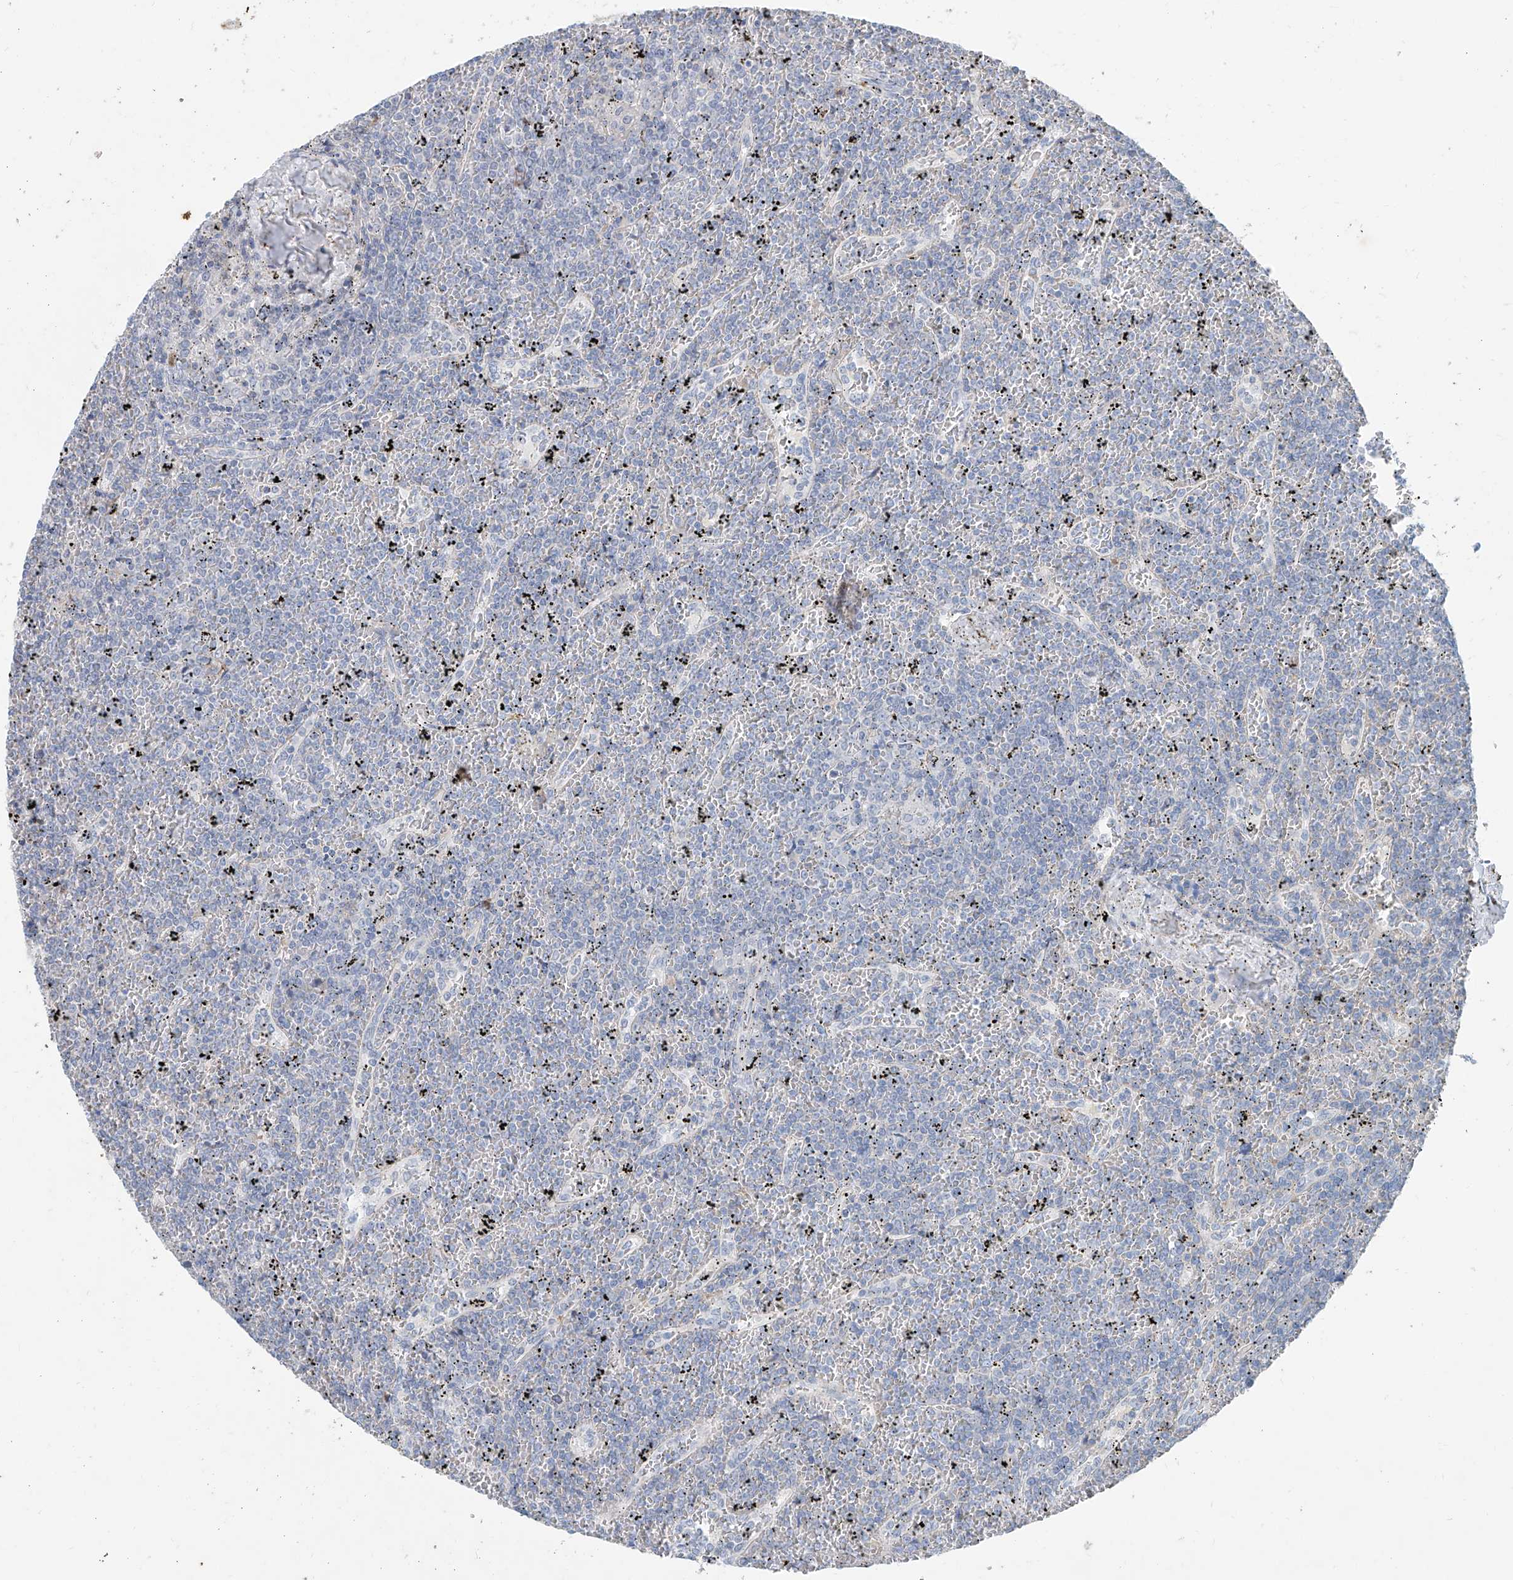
{"staining": {"intensity": "negative", "quantity": "none", "location": "none"}, "tissue": "lymphoma", "cell_type": "Tumor cells", "image_type": "cancer", "snomed": [{"axis": "morphology", "description": "Malignant lymphoma, non-Hodgkin's type, Low grade"}, {"axis": "topography", "description": "Spleen"}], "caption": "Immunohistochemistry histopathology image of neoplastic tissue: lymphoma stained with DAB reveals no significant protein staining in tumor cells.", "gene": "ANKRD34A", "patient": {"sex": "female", "age": 19}}